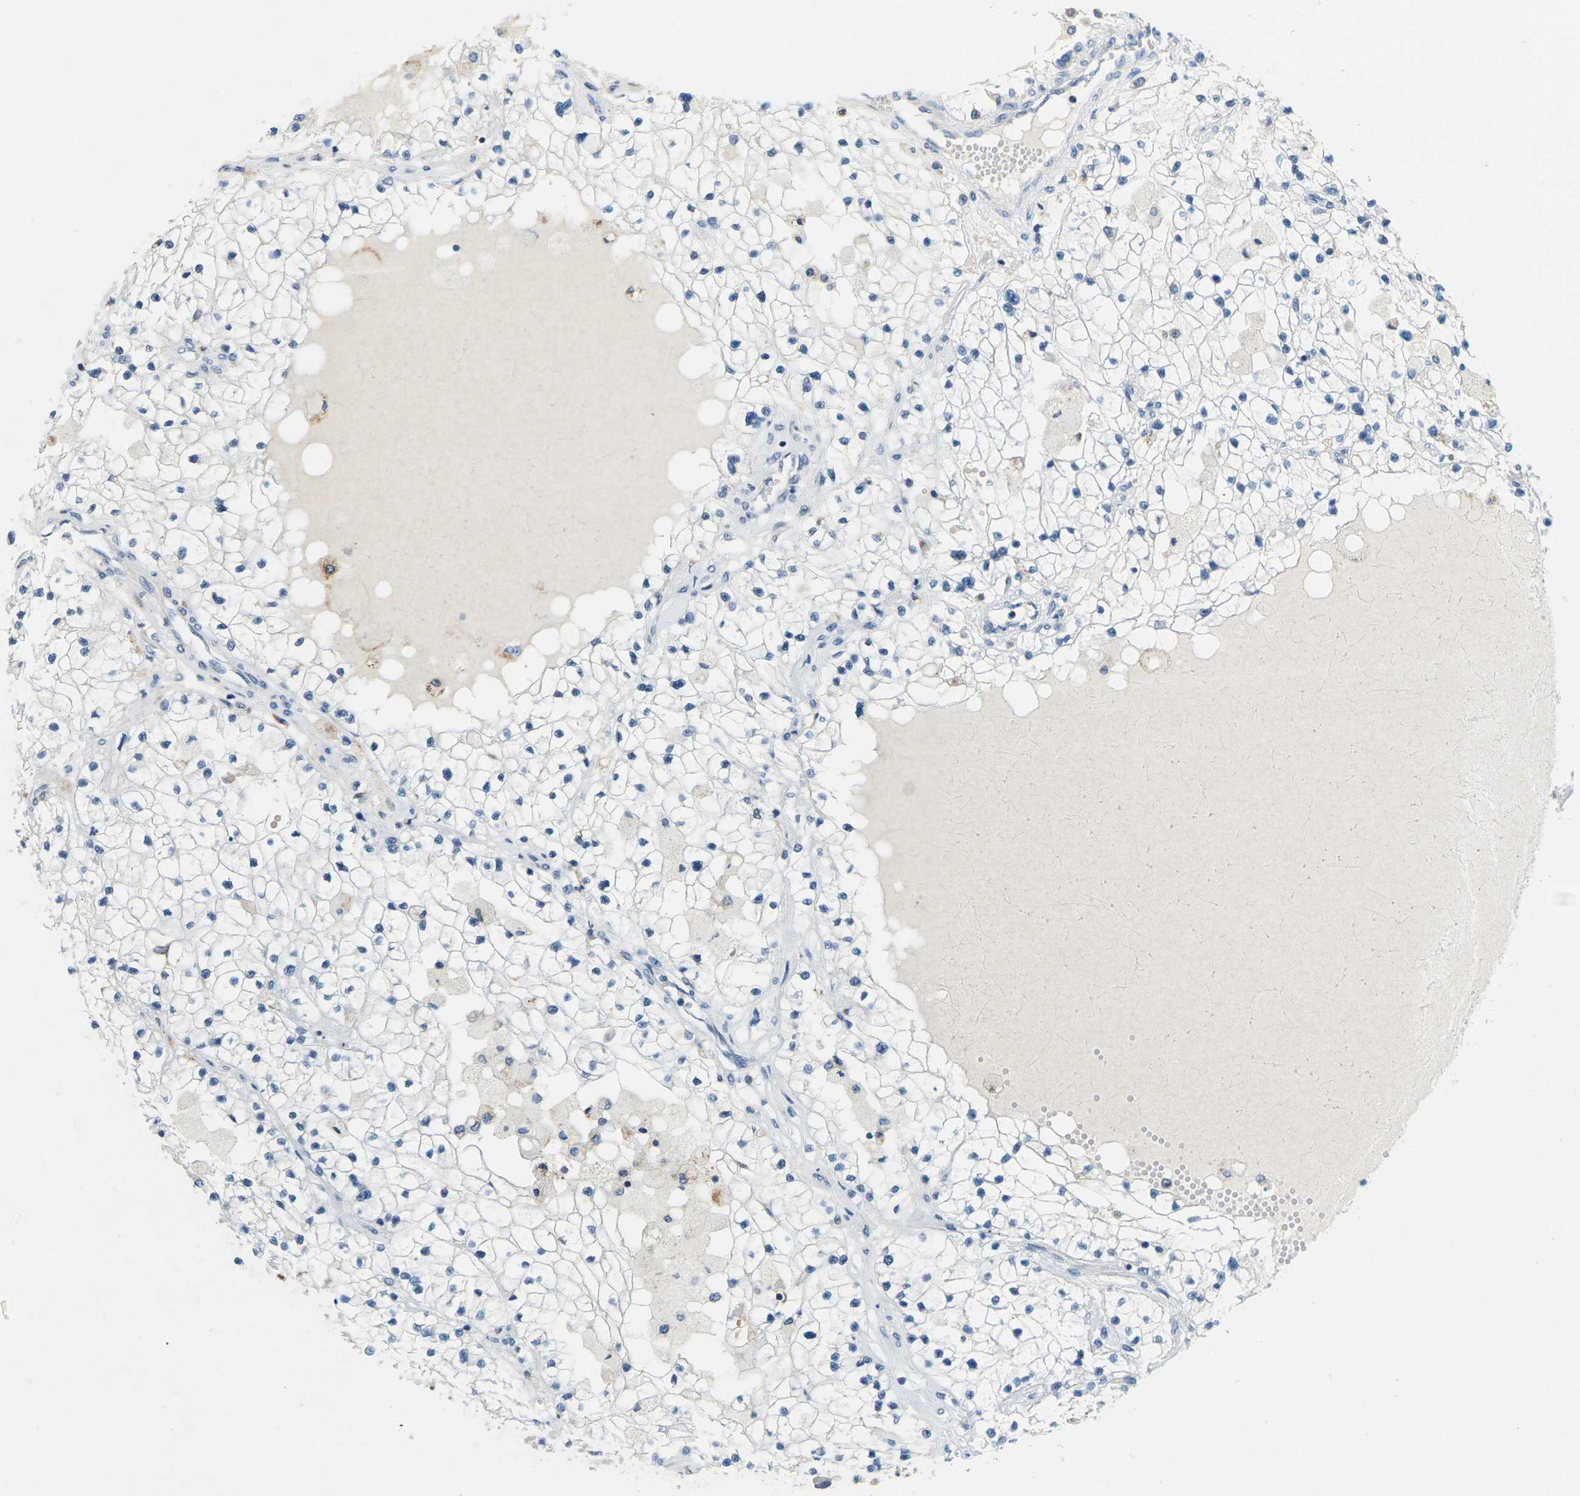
{"staining": {"intensity": "negative", "quantity": "none", "location": "none"}, "tissue": "renal cancer", "cell_type": "Tumor cells", "image_type": "cancer", "snomed": [{"axis": "morphology", "description": "Adenocarcinoma, NOS"}, {"axis": "topography", "description": "Kidney"}], "caption": "Tumor cells are negative for protein expression in human adenocarcinoma (renal).", "gene": "CYP2C8", "patient": {"sex": "male", "age": 68}}